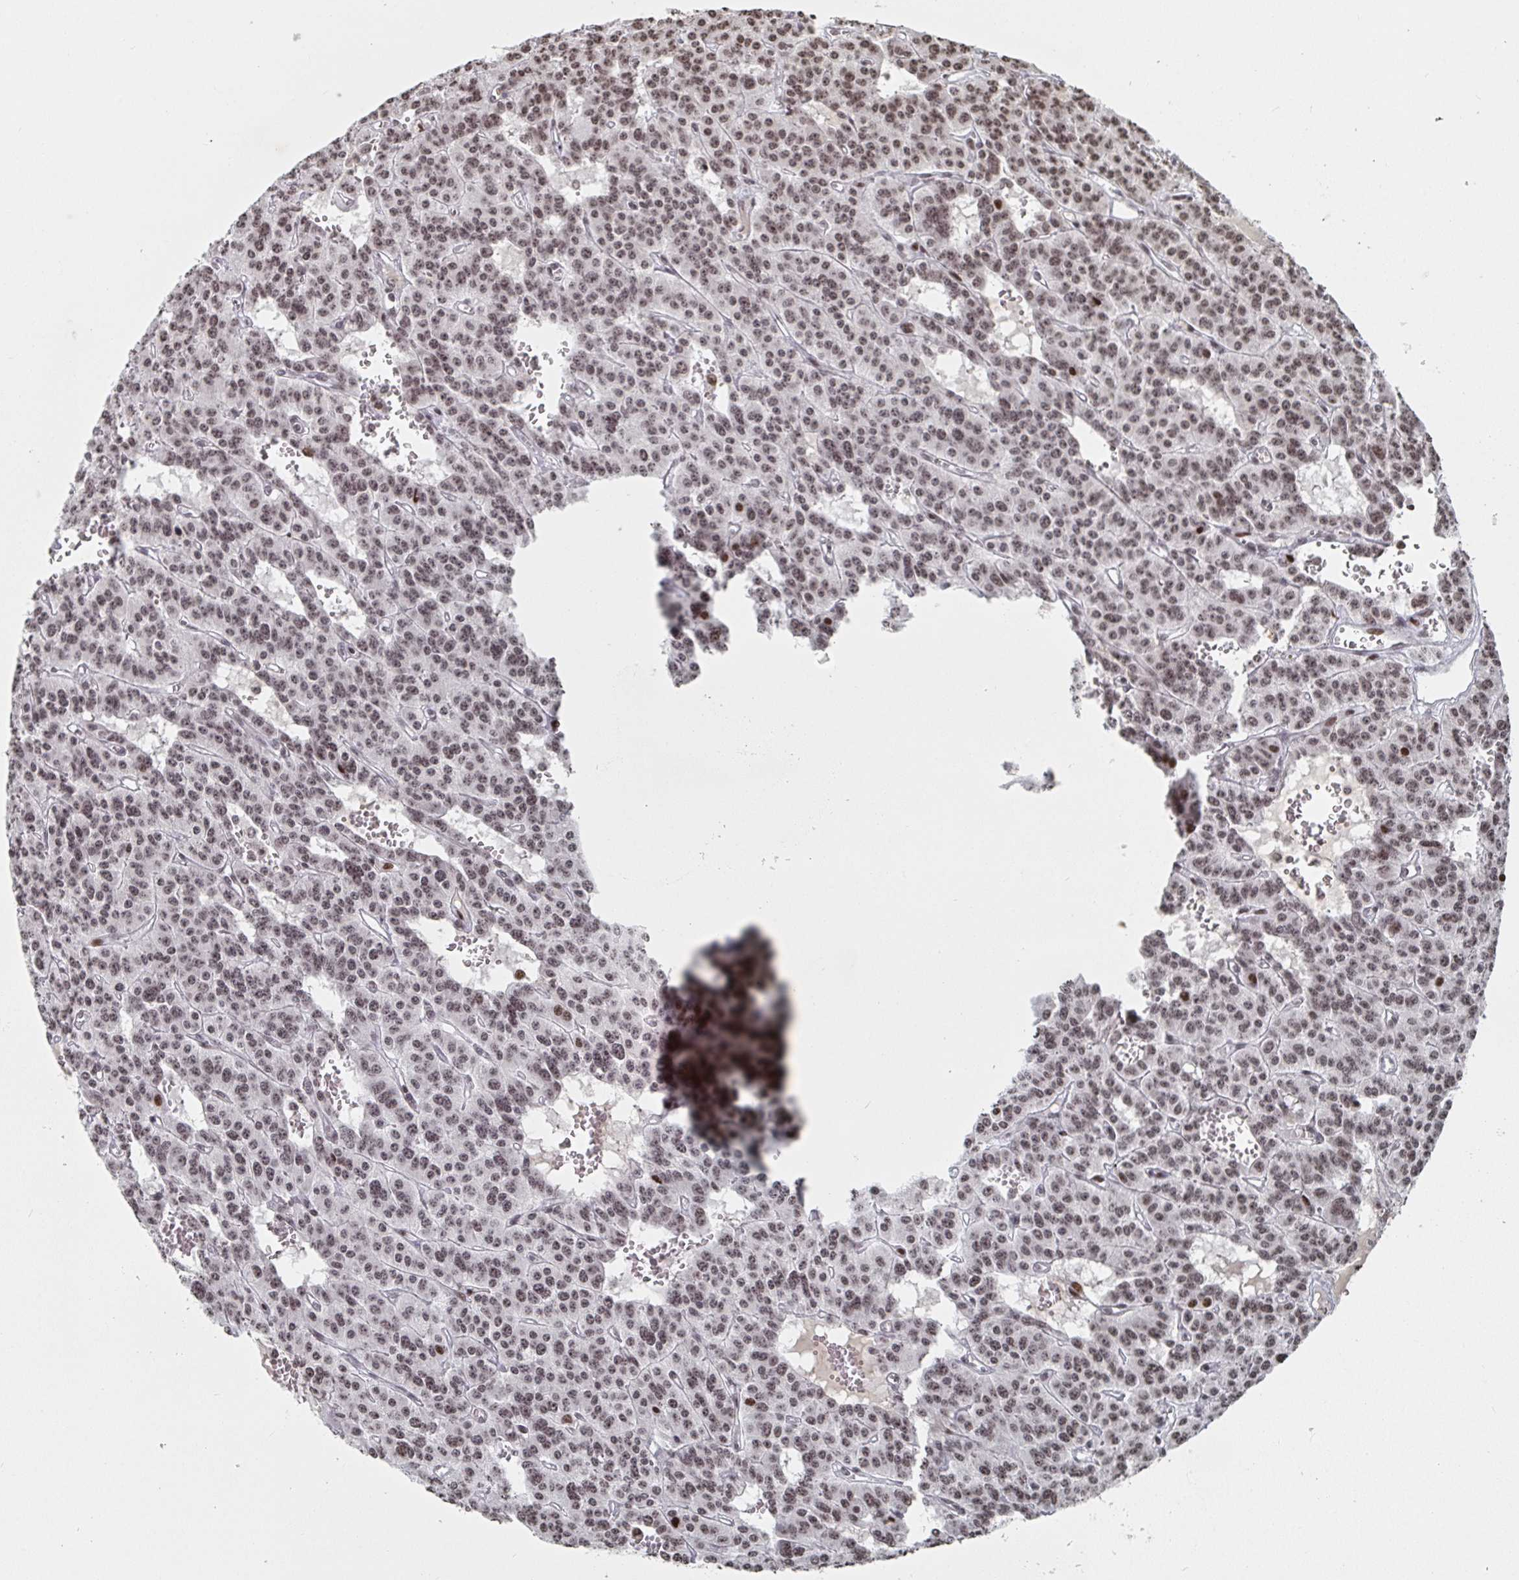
{"staining": {"intensity": "moderate", "quantity": ">75%", "location": "nuclear"}, "tissue": "carcinoid", "cell_type": "Tumor cells", "image_type": "cancer", "snomed": [{"axis": "morphology", "description": "Carcinoid, malignant, NOS"}, {"axis": "topography", "description": "Lung"}], "caption": "Protein staining demonstrates moderate nuclear positivity in approximately >75% of tumor cells in malignant carcinoid.", "gene": "ZDHHC12", "patient": {"sex": "female", "age": 71}}